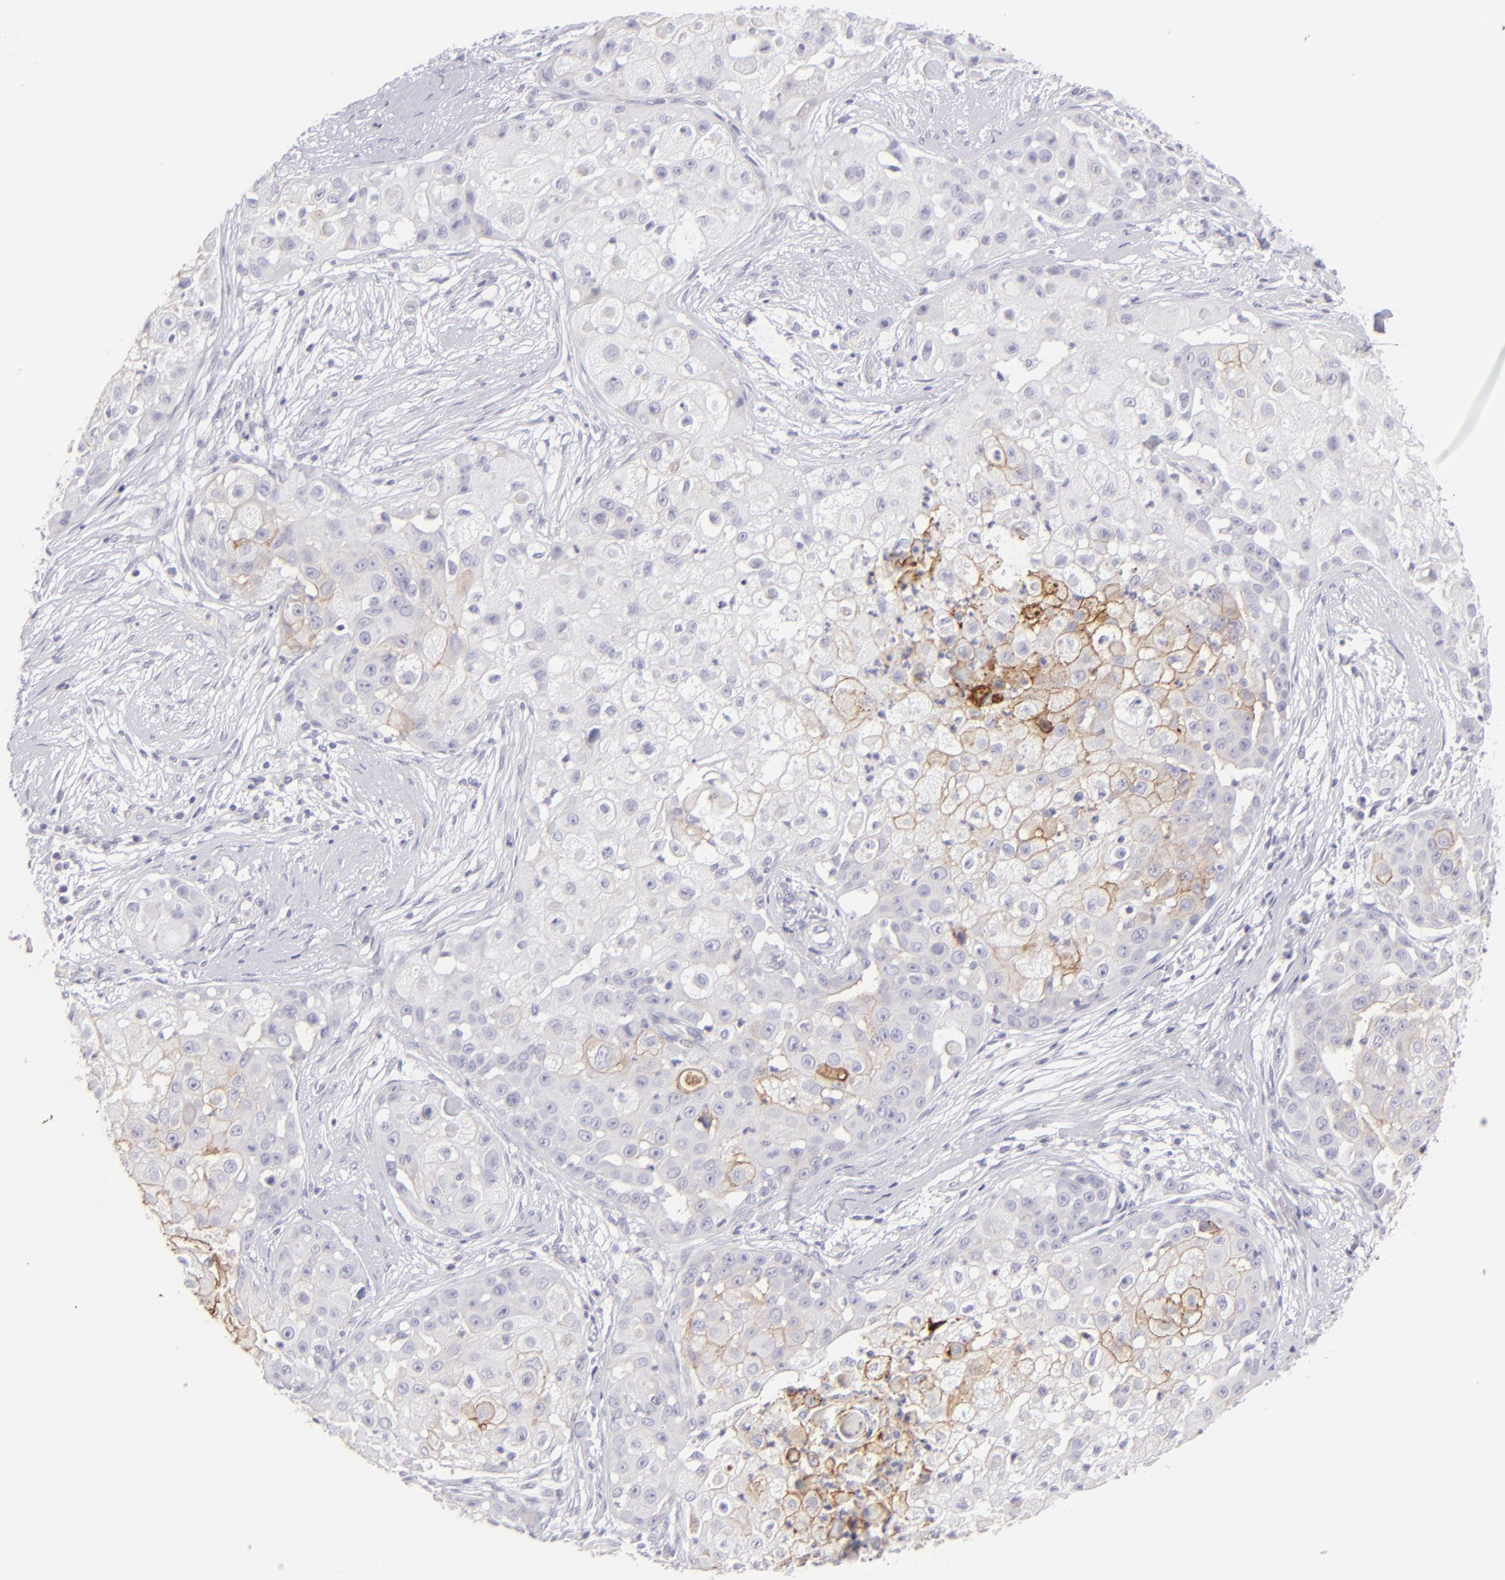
{"staining": {"intensity": "weak", "quantity": "<25%", "location": "cytoplasmic/membranous"}, "tissue": "skin cancer", "cell_type": "Tumor cells", "image_type": "cancer", "snomed": [{"axis": "morphology", "description": "Squamous cell carcinoma, NOS"}, {"axis": "topography", "description": "Skin"}], "caption": "Immunohistochemistry image of neoplastic tissue: human squamous cell carcinoma (skin) stained with DAB demonstrates no significant protein staining in tumor cells.", "gene": "CLDN4", "patient": {"sex": "female", "age": 57}}